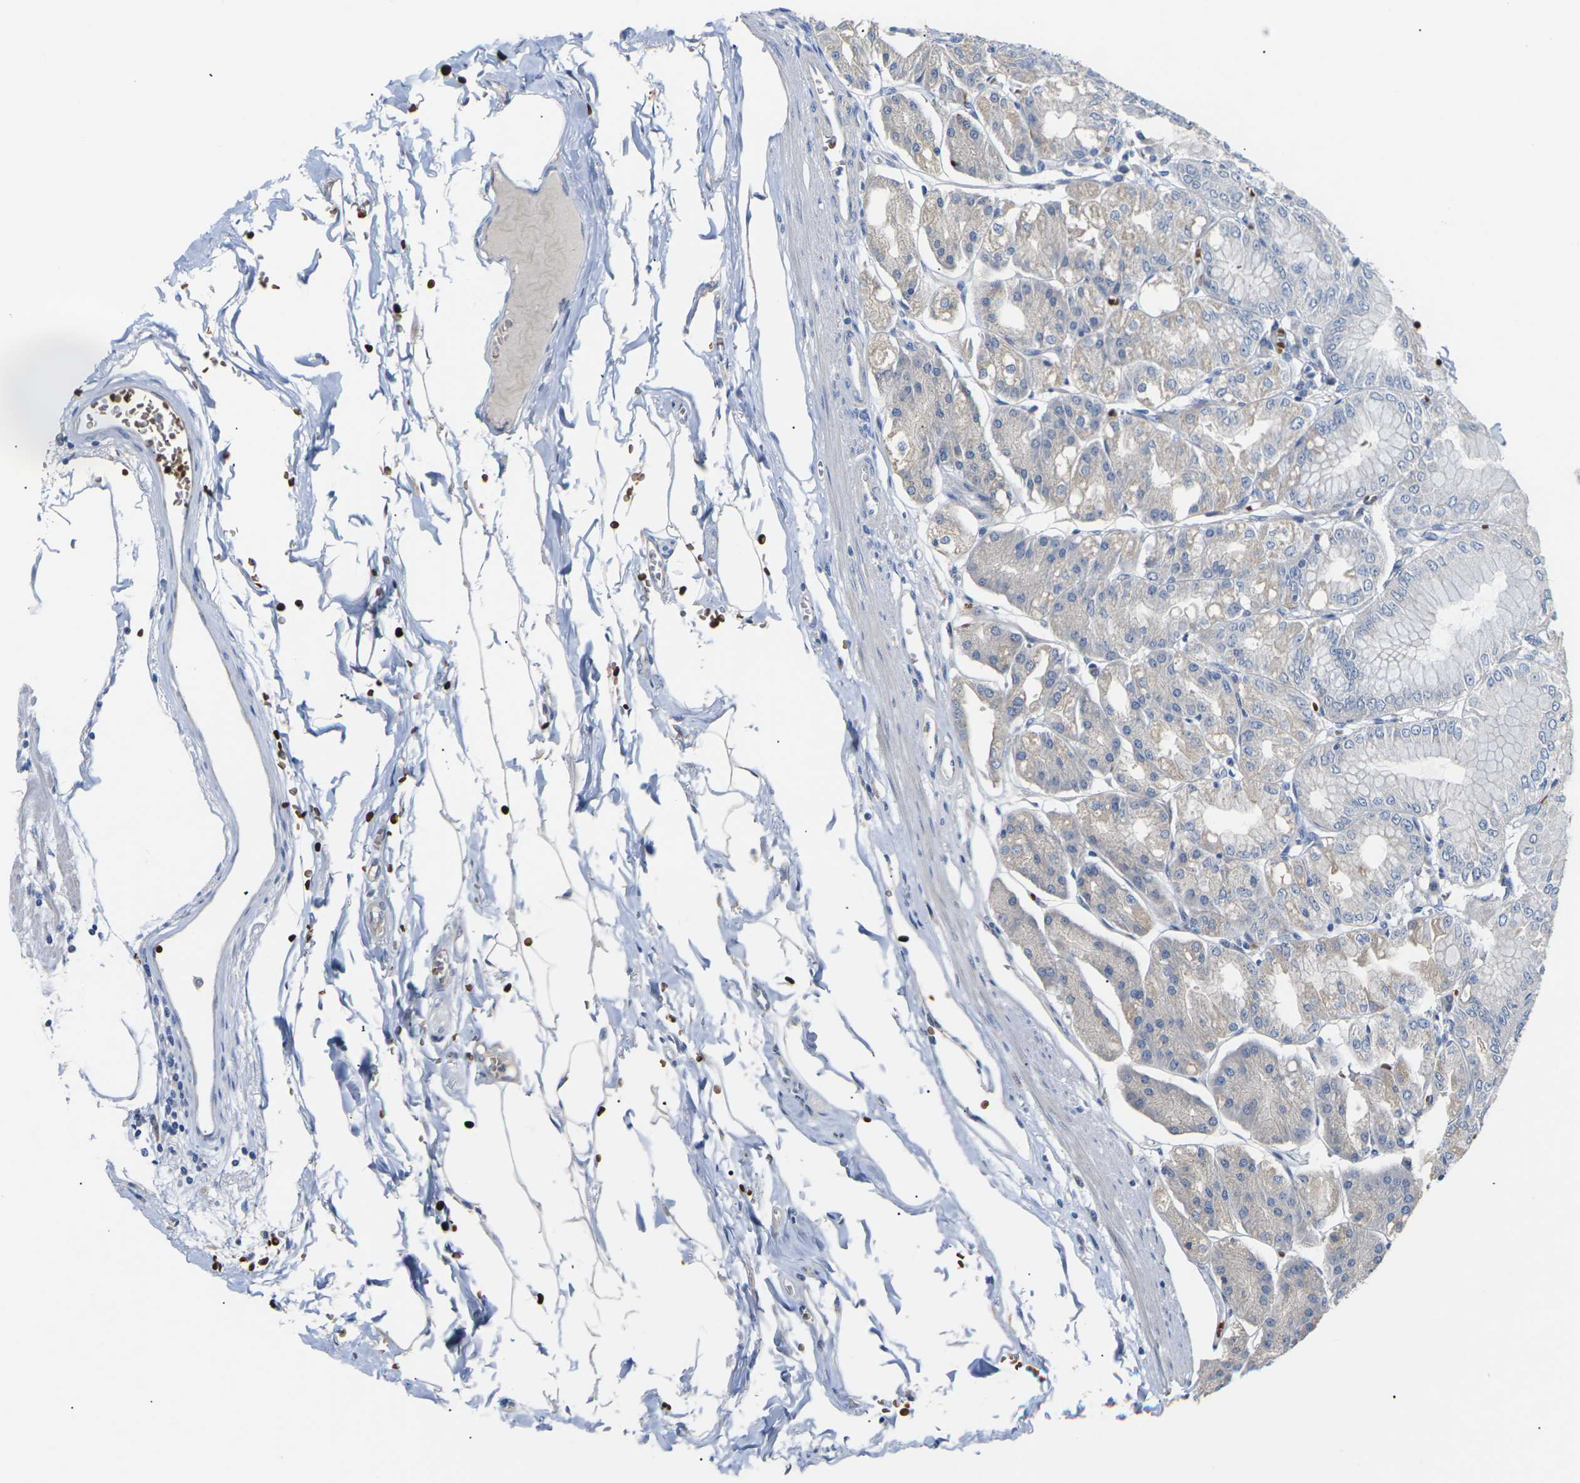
{"staining": {"intensity": "weak", "quantity": ">75%", "location": "cytoplasmic/membranous"}, "tissue": "stomach", "cell_type": "Glandular cells", "image_type": "normal", "snomed": [{"axis": "morphology", "description": "Normal tissue, NOS"}, {"axis": "topography", "description": "Stomach, lower"}], "caption": "The photomicrograph exhibits immunohistochemical staining of benign stomach. There is weak cytoplasmic/membranous staining is present in about >75% of glandular cells.", "gene": "TMCO4", "patient": {"sex": "male", "age": 71}}